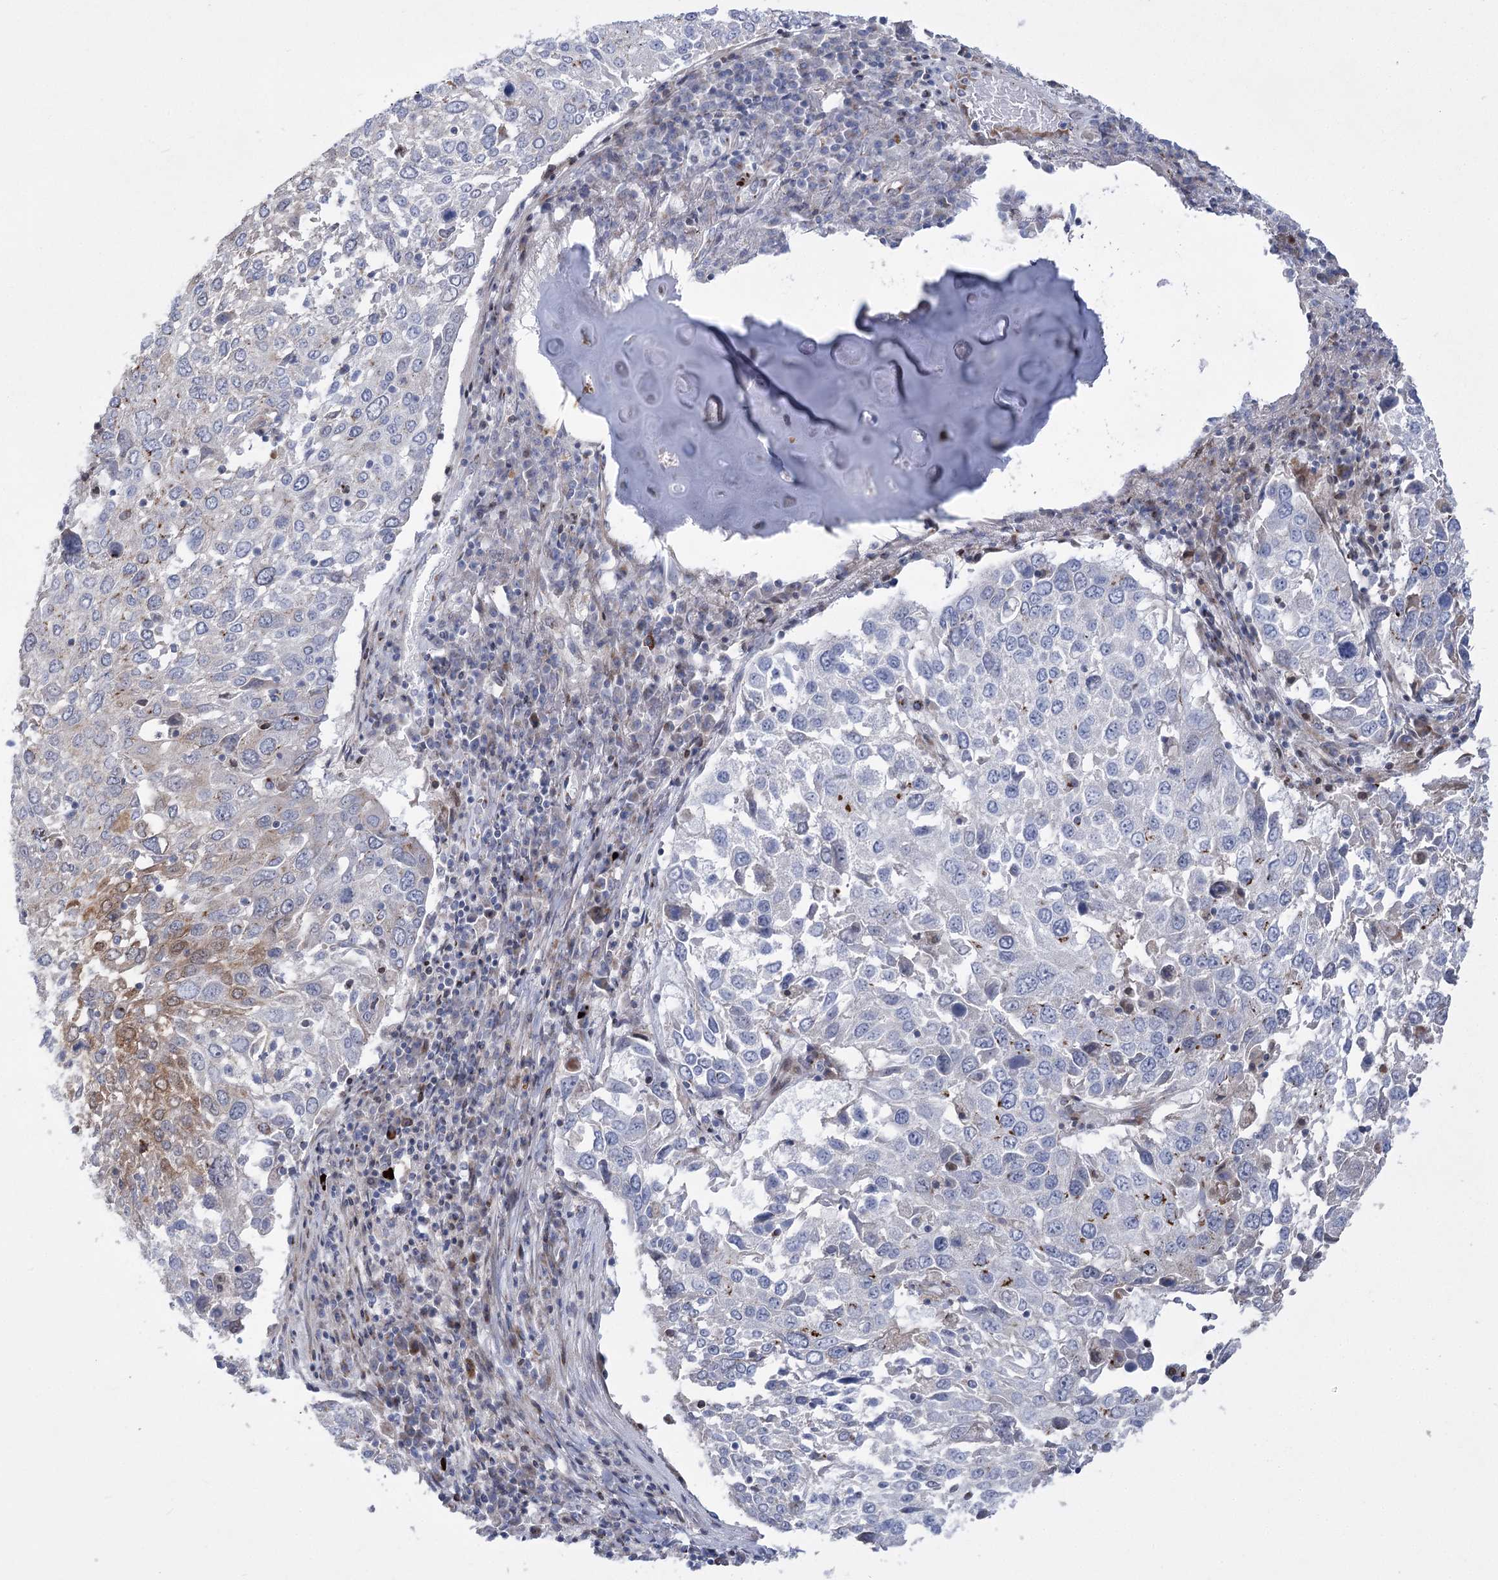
{"staining": {"intensity": "weak", "quantity": "<25%", "location": "cytoplasmic/membranous"}, "tissue": "lung cancer", "cell_type": "Tumor cells", "image_type": "cancer", "snomed": [{"axis": "morphology", "description": "Squamous cell carcinoma, NOS"}, {"axis": "topography", "description": "Lung"}], "caption": "IHC photomicrograph of neoplastic tissue: lung squamous cell carcinoma stained with DAB displays no significant protein positivity in tumor cells.", "gene": "NME7", "patient": {"sex": "male", "age": 65}}